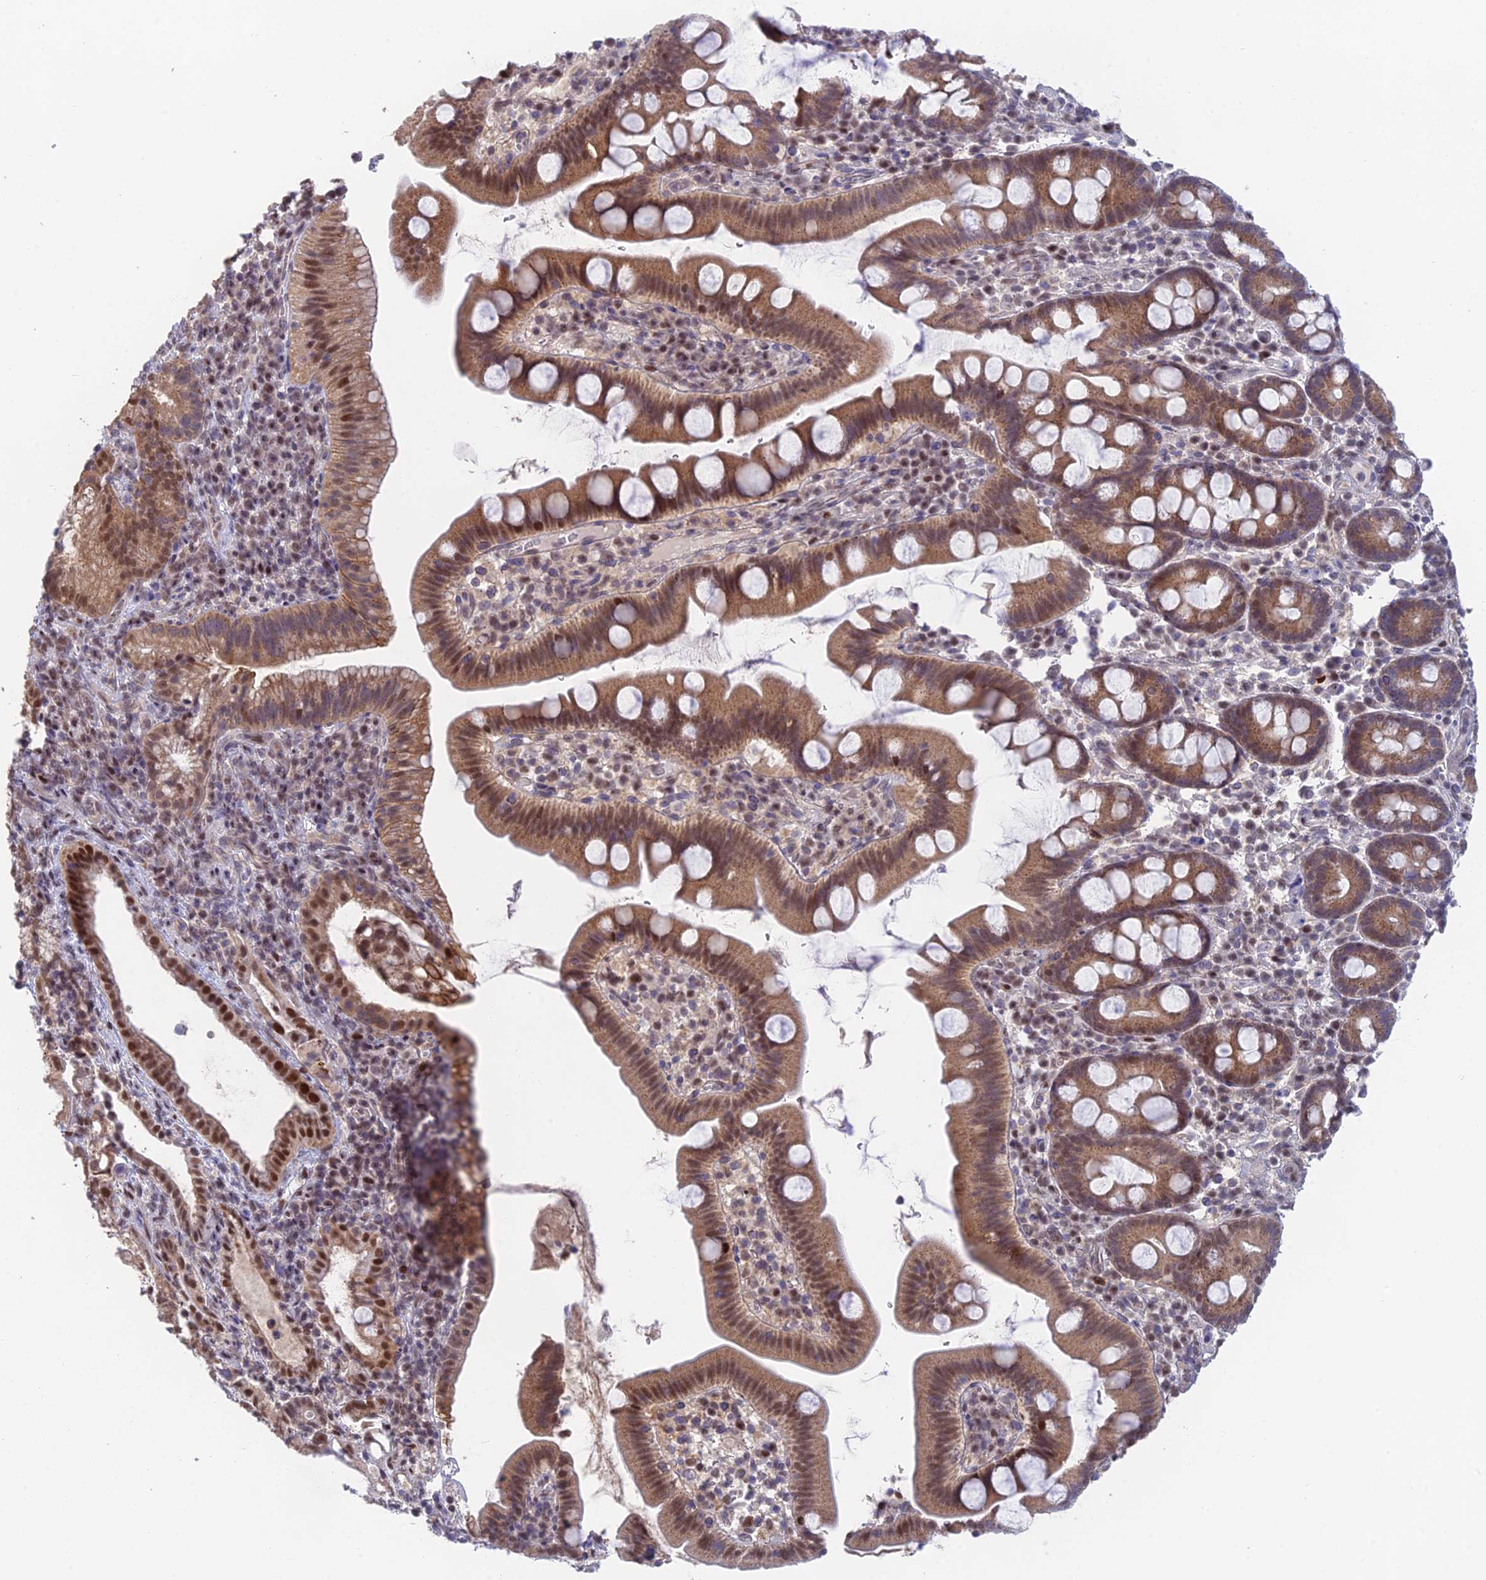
{"staining": {"intensity": "moderate", "quantity": ">75%", "location": "cytoplasmic/membranous,nuclear"}, "tissue": "pancreatic cancer", "cell_type": "Tumor cells", "image_type": "cancer", "snomed": [{"axis": "morphology", "description": "Adenocarcinoma, NOS"}, {"axis": "topography", "description": "Pancreas"}], "caption": "Moderate cytoplasmic/membranous and nuclear staining is present in about >75% of tumor cells in pancreatic adenocarcinoma.", "gene": "MRPL17", "patient": {"sex": "male", "age": 68}}